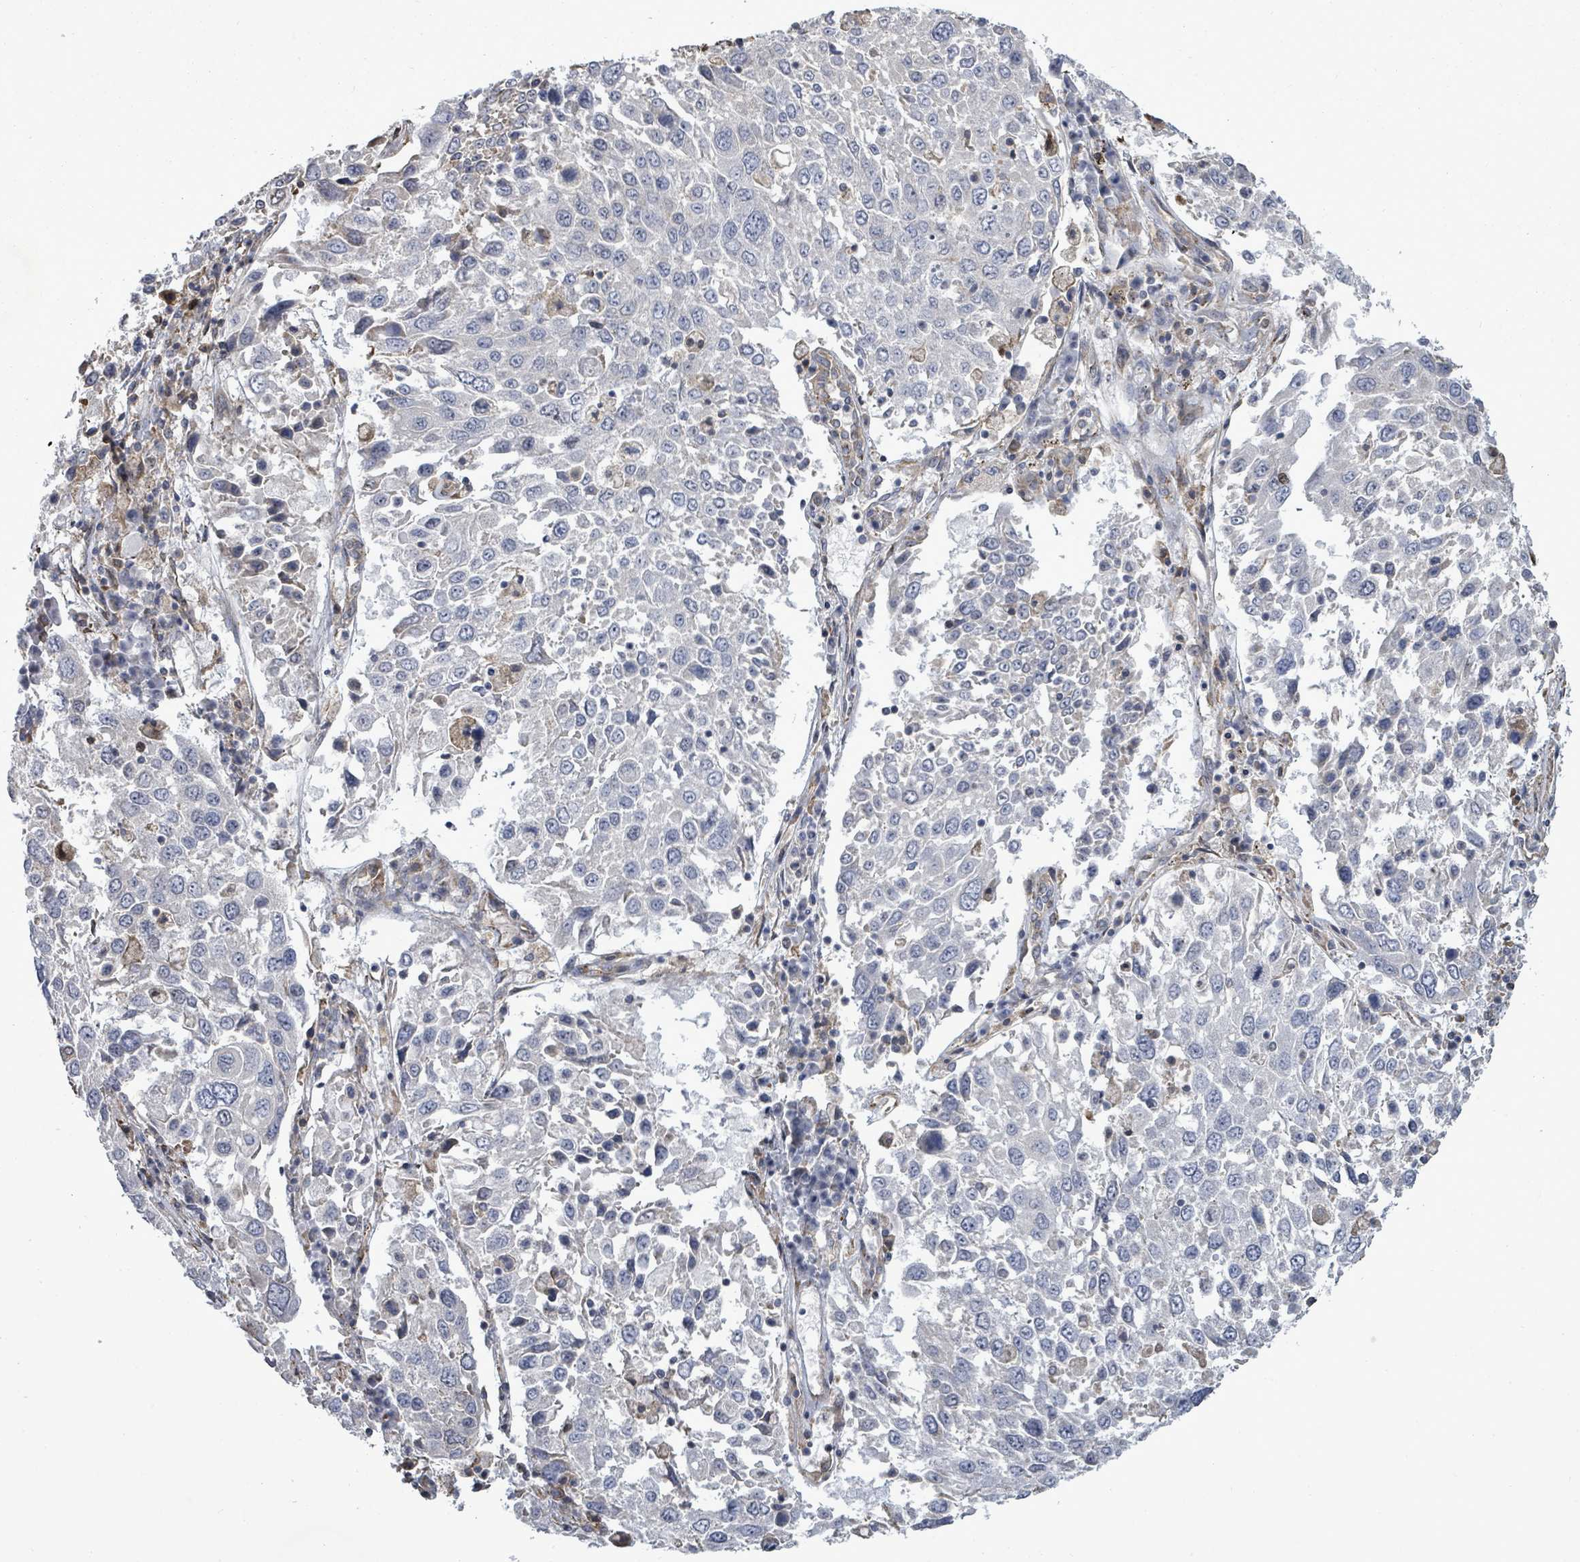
{"staining": {"intensity": "negative", "quantity": "none", "location": "none"}, "tissue": "lung cancer", "cell_type": "Tumor cells", "image_type": "cancer", "snomed": [{"axis": "morphology", "description": "Squamous cell carcinoma, NOS"}, {"axis": "topography", "description": "Lung"}], "caption": "An image of human squamous cell carcinoma (lung) is negative for staining in tumor cells. (Stains: DAB (3,3'-diaminobenzidine) immunohistochemistry (IHC) with hematoxylin counter stain, Microscopy: brightfield microscopy at high magnification).", "gene": "PAPSS1", "patient": {"sex": "male", "age": 65}}